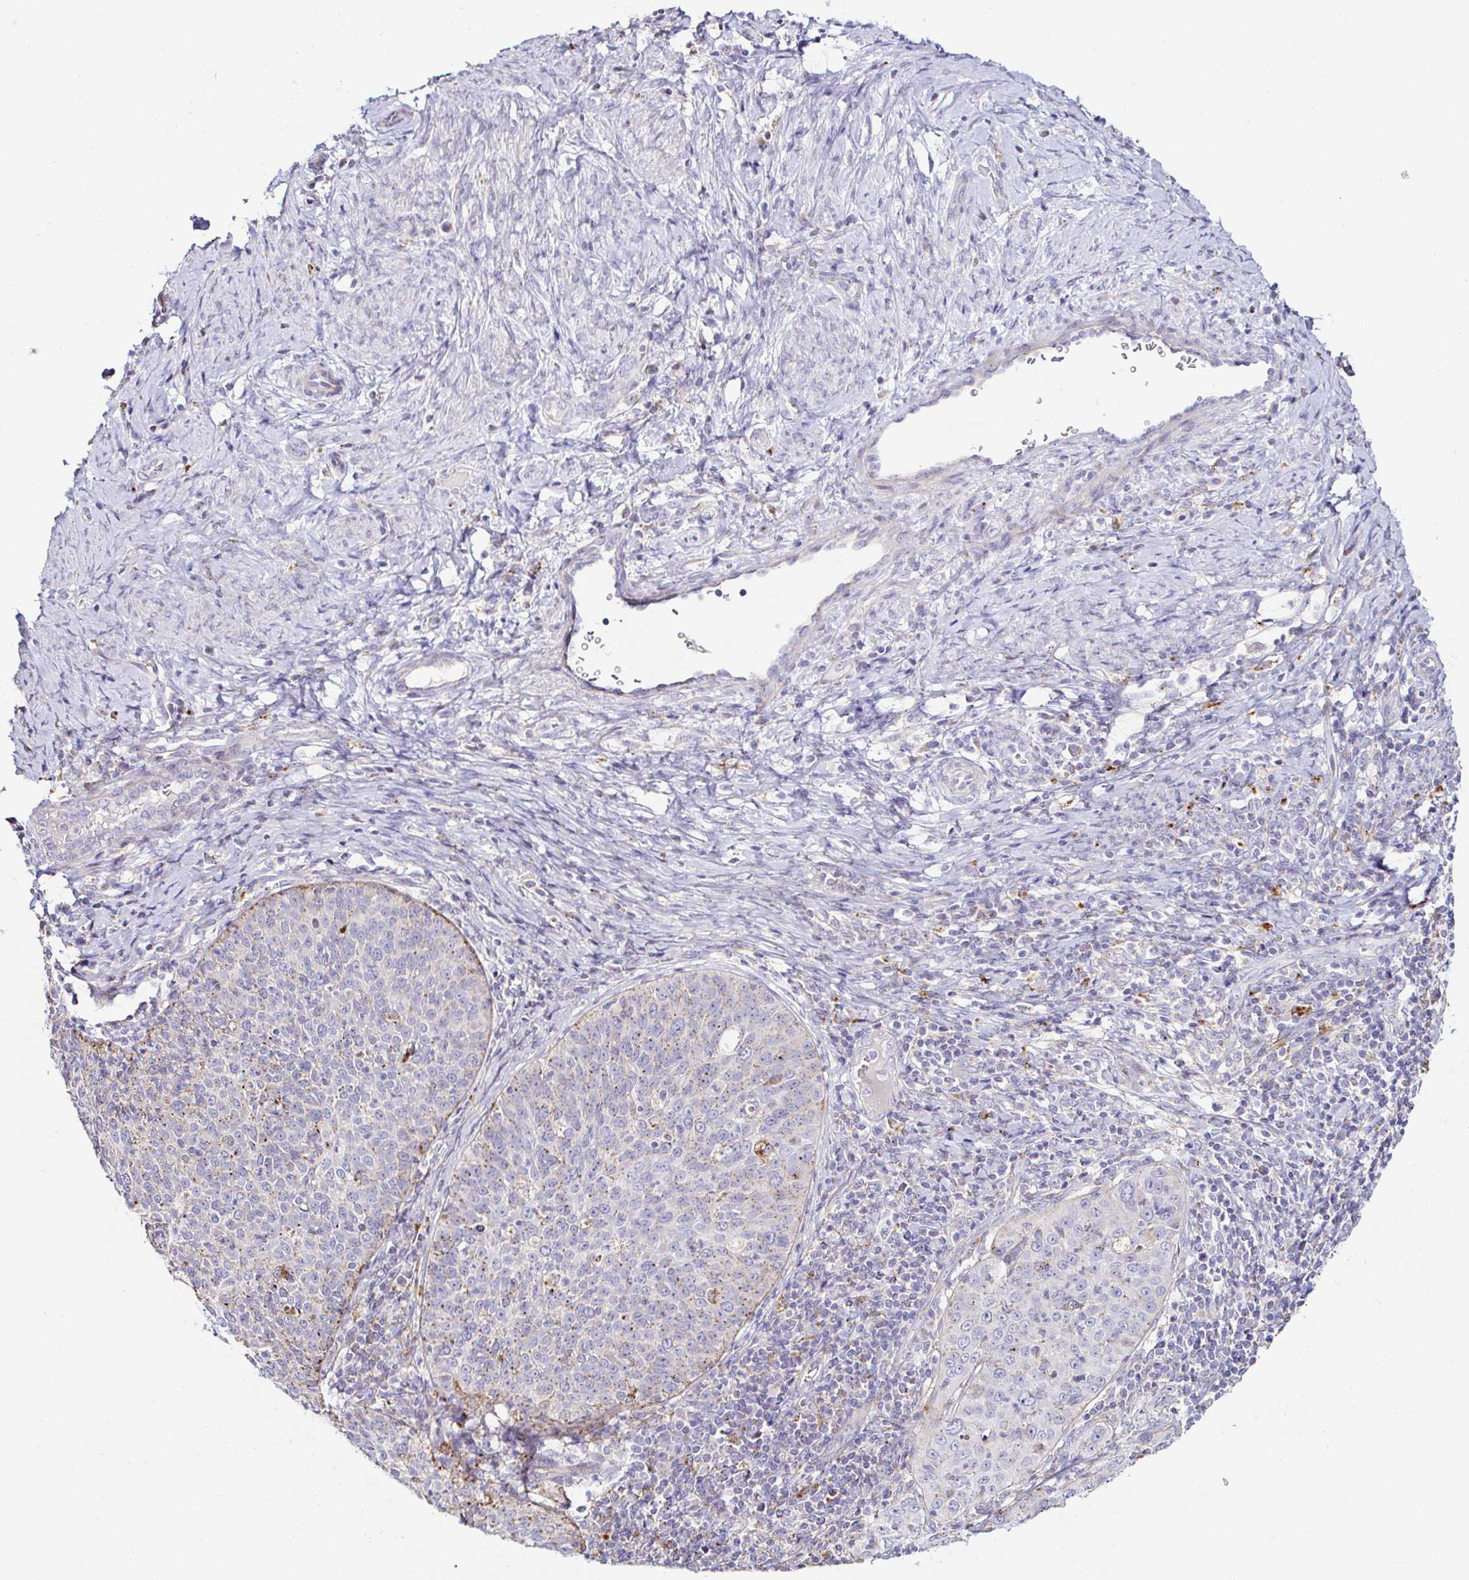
{"staining": {"intensity": "moderate", "quantity": "<25%", "location": "cytoplasmic/membranous"}, "tissue": "cervical cancer", "cell_type": "Tumor cells", "image_type": "cancer", "snomed": [{"axis": "morphology", "description": "Squamous cell carcinoma, NOS"}, {"axis": "topography", "description": "Cervix"}], "caption": "Immunohistochemical staining of human cervical squamous cell carcinoma exhibits low levels of moderate cytoplasmic/membranous staining in approximately <25% of tumor cells.", "gene": "GALNS", "patient": {"sex": "female", "age": 30}}